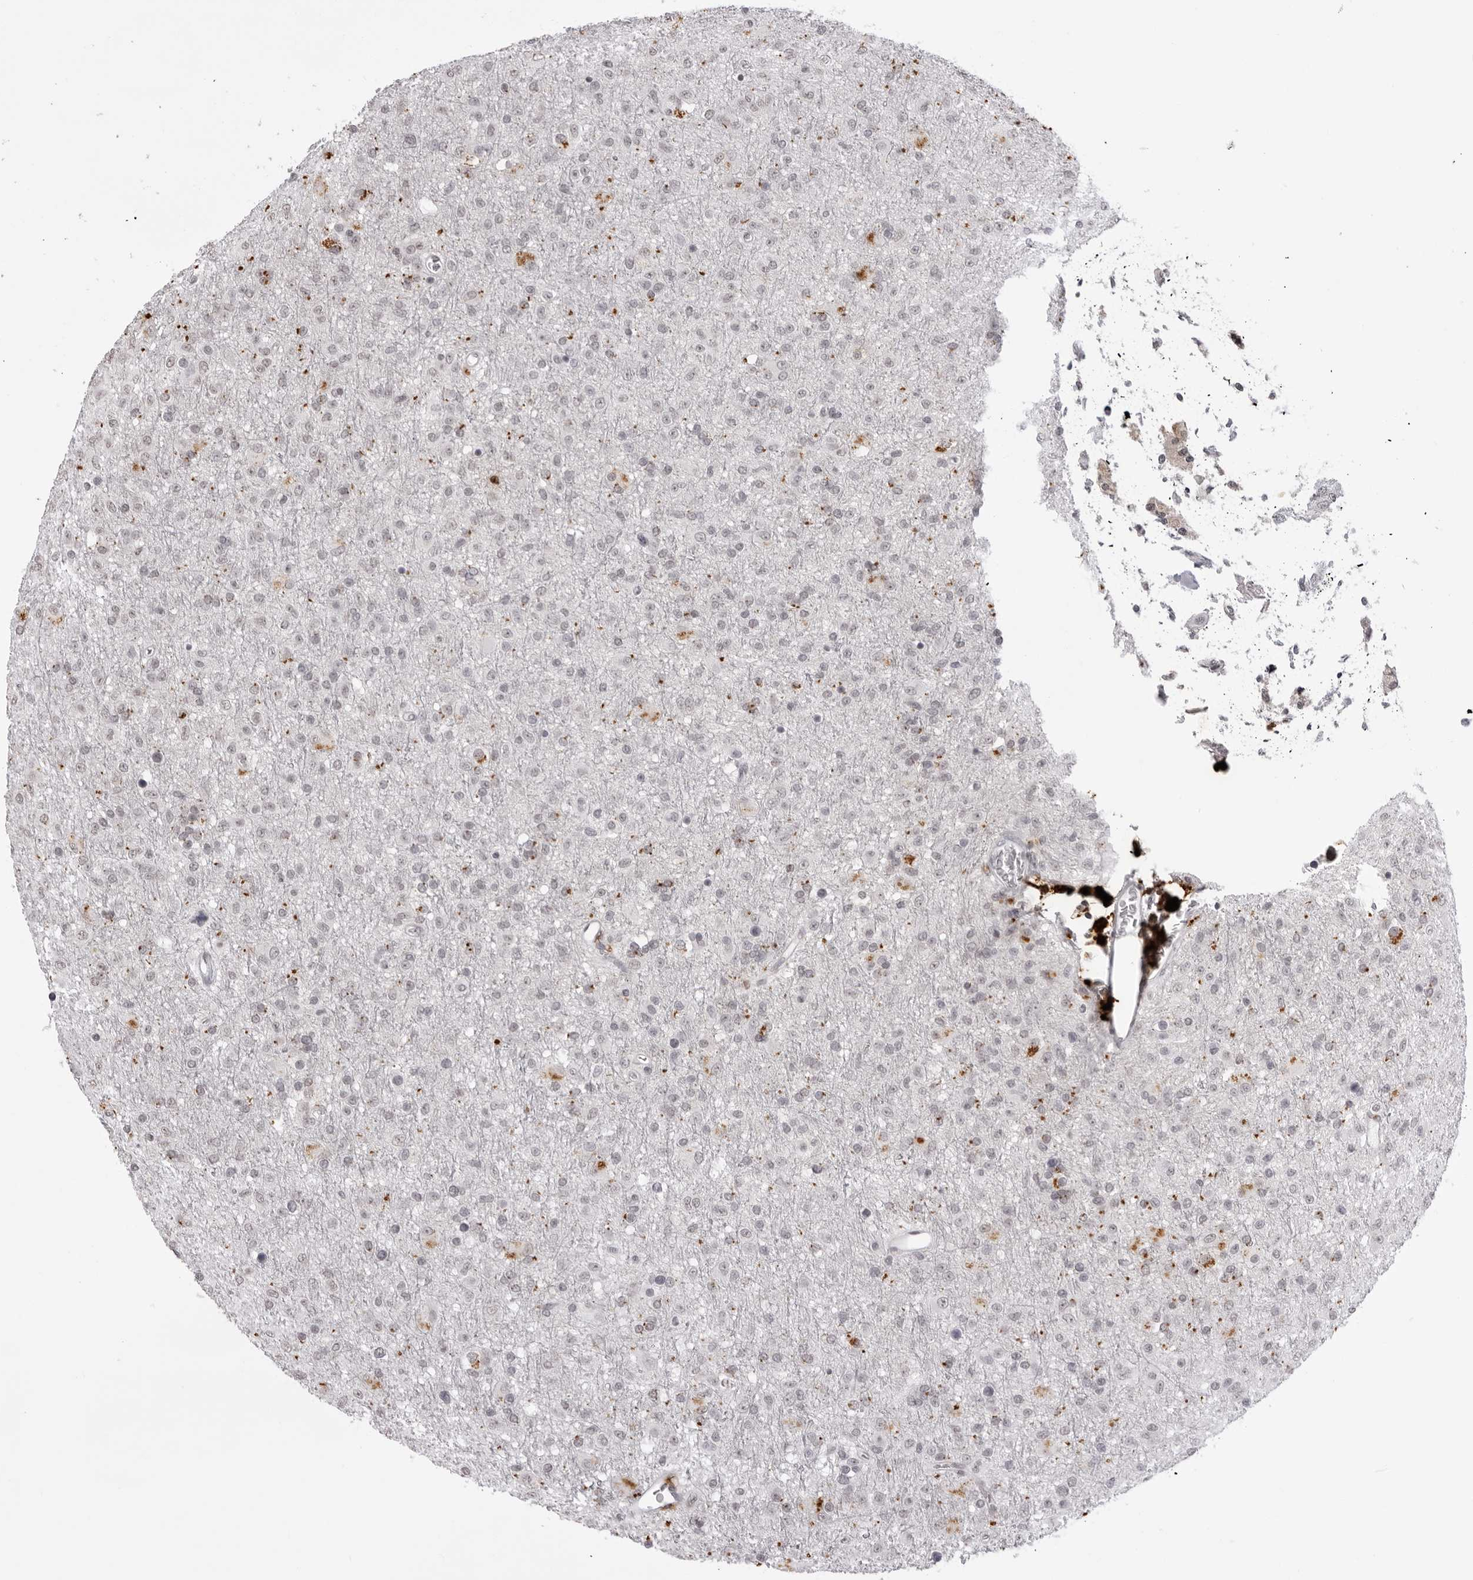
{"staining": {"intensity": "negative", "quantity": "none", "location": "none"}, "tissue": "glioma", "cell_type": "Tumor cells", "image_type": "cancer", "snomed": [{"axis": "morphology", "description": "Glioma, malignant, Low grade"}, {"axis": "topography", "description": "Brain"}], "caption": "High magnification brightfield microscopy of malignant low-grade glioma stained with DAB (brown) and counterstained with hematoxylin (blue): tumor cells show no significant positivity.", "gene": "NTM", "patient": {"sex": "male", "age": 65}}